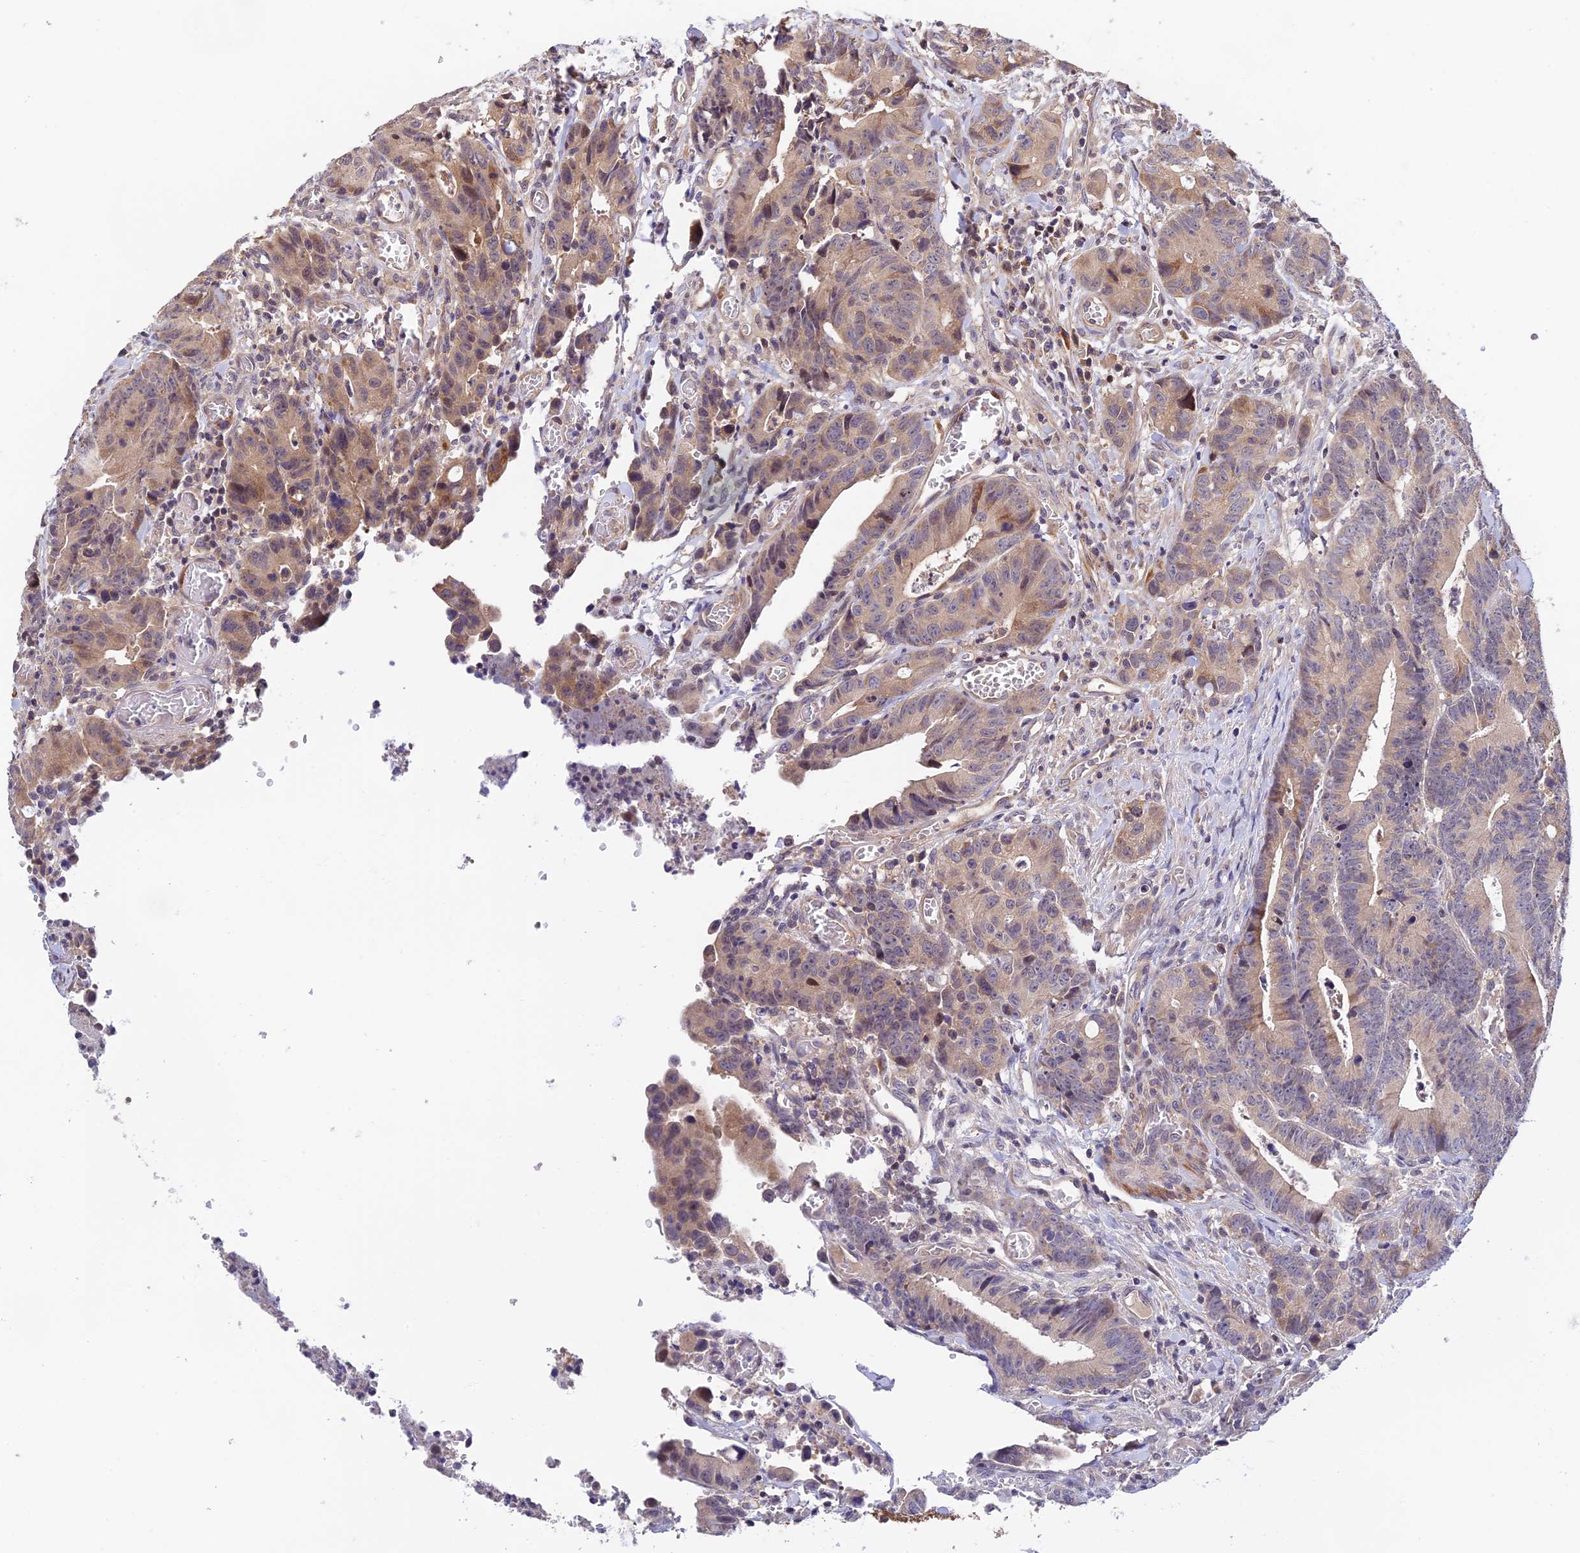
{"staining": {"intensity": "weak", "quantity": "<25%", "location": "cytoplasmic/membranous,nuclear"}, "tissue": "colorectal cancer", "cell_type": "Tumor cells", "image_type": "cancer", "snomed": [{"axis": "morphology", "description": "Adenocarcinoma, NOS"}, {"axis": "topography", "description": "Colon"}], "caption": "Immunohistochemical staining of adenocarcinoma (colorectal) demonstrates no significant expression in tumor cells.", "gene": "CWH43", "patient": {"sex": "female", "age": 57}}